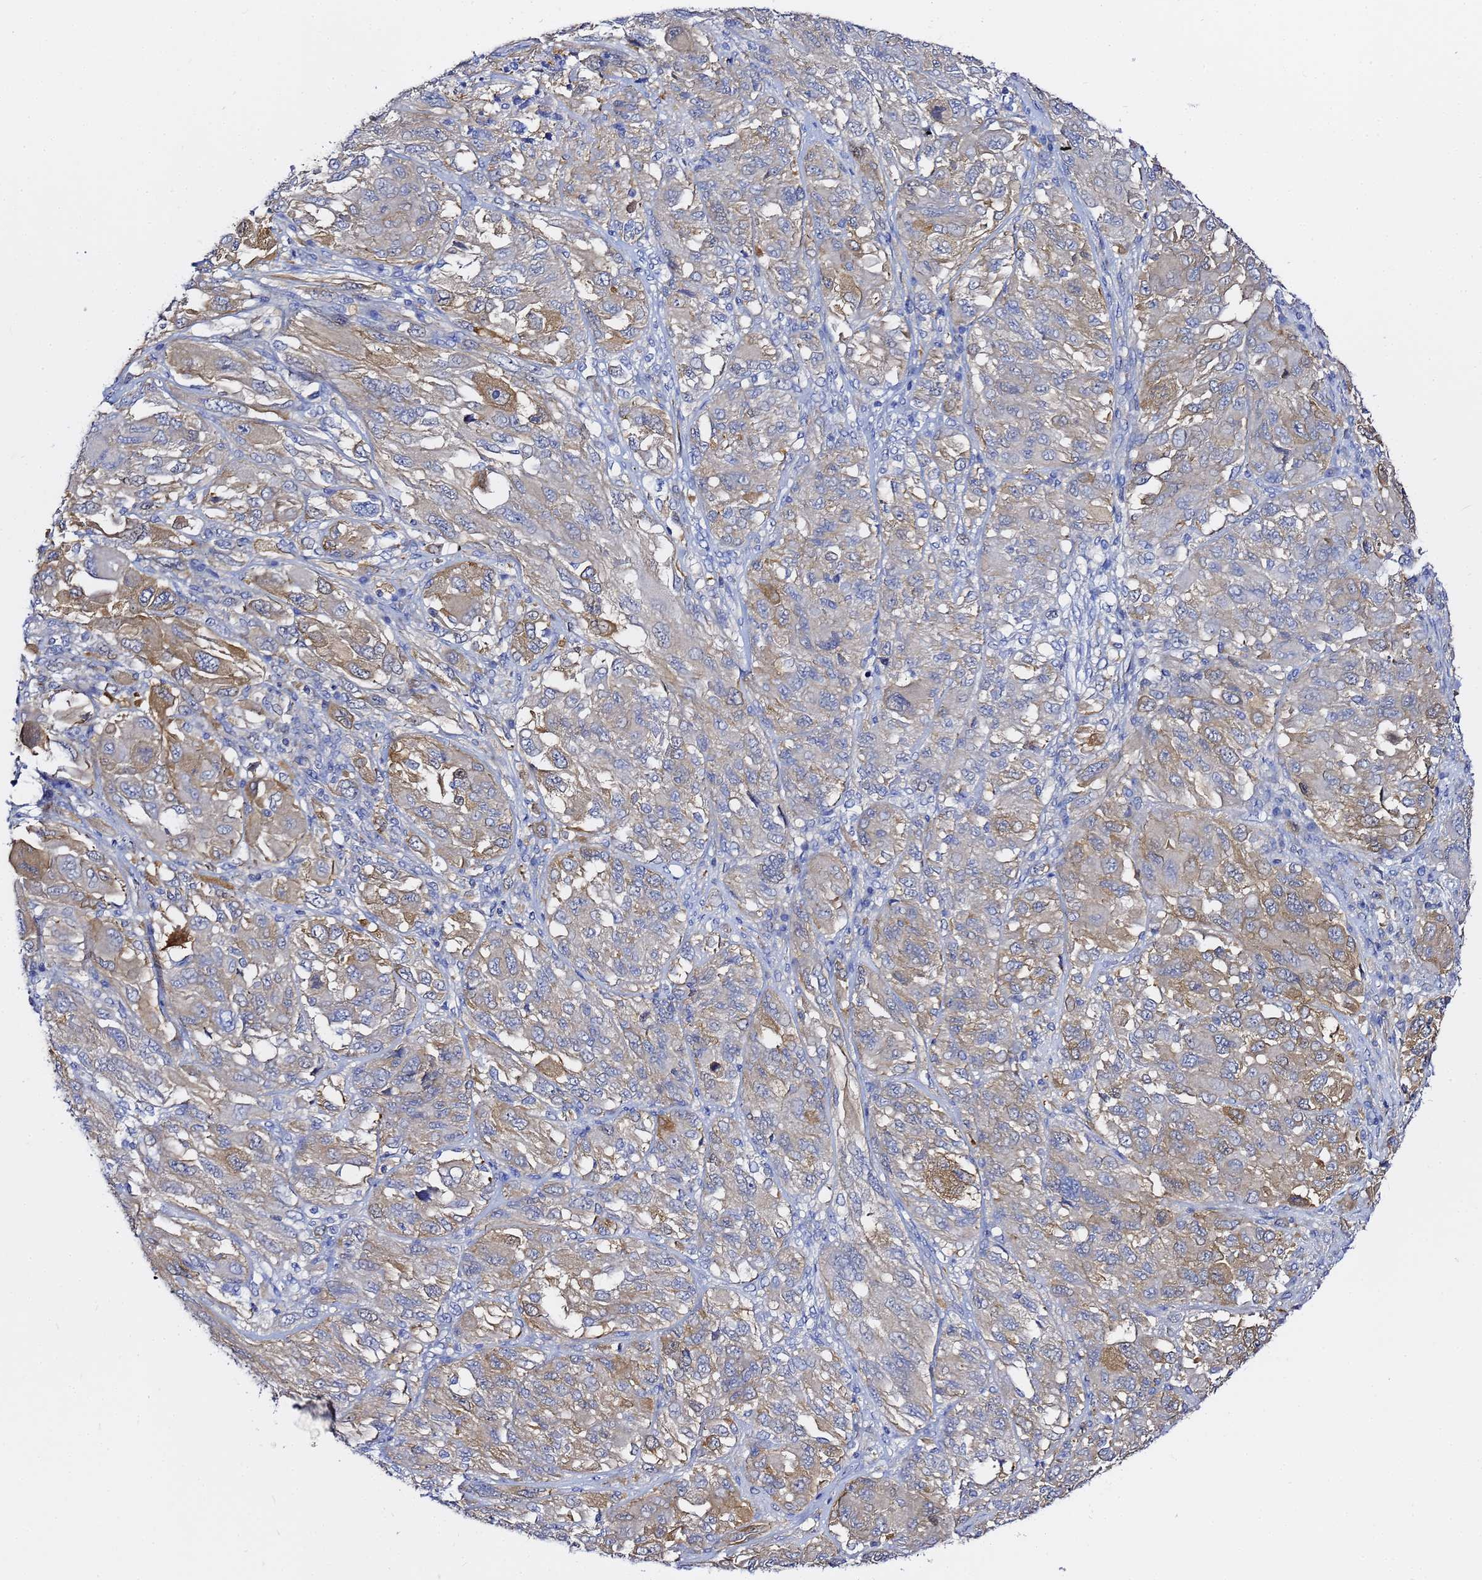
{"staining": {"intensity": "weak", "quantity": "25%-75%", "location": "cytoplasmic/membranous"}, "tissue": "melanoma", "cell_type": "Tumor cells", "image_type": "cancer", "snomed": [{"axis": "morphology", "description": "Malignant melanoma, NOS"}, {"axis": "topography", "description": "Skin"}], "caption": "The immunohistochemical stain shows weak cytoplasmic/membranous positivity in tumor cells of melanoma tissue.", "gene": "LENG1", "patient": {"sex": "female", "age": 91}}